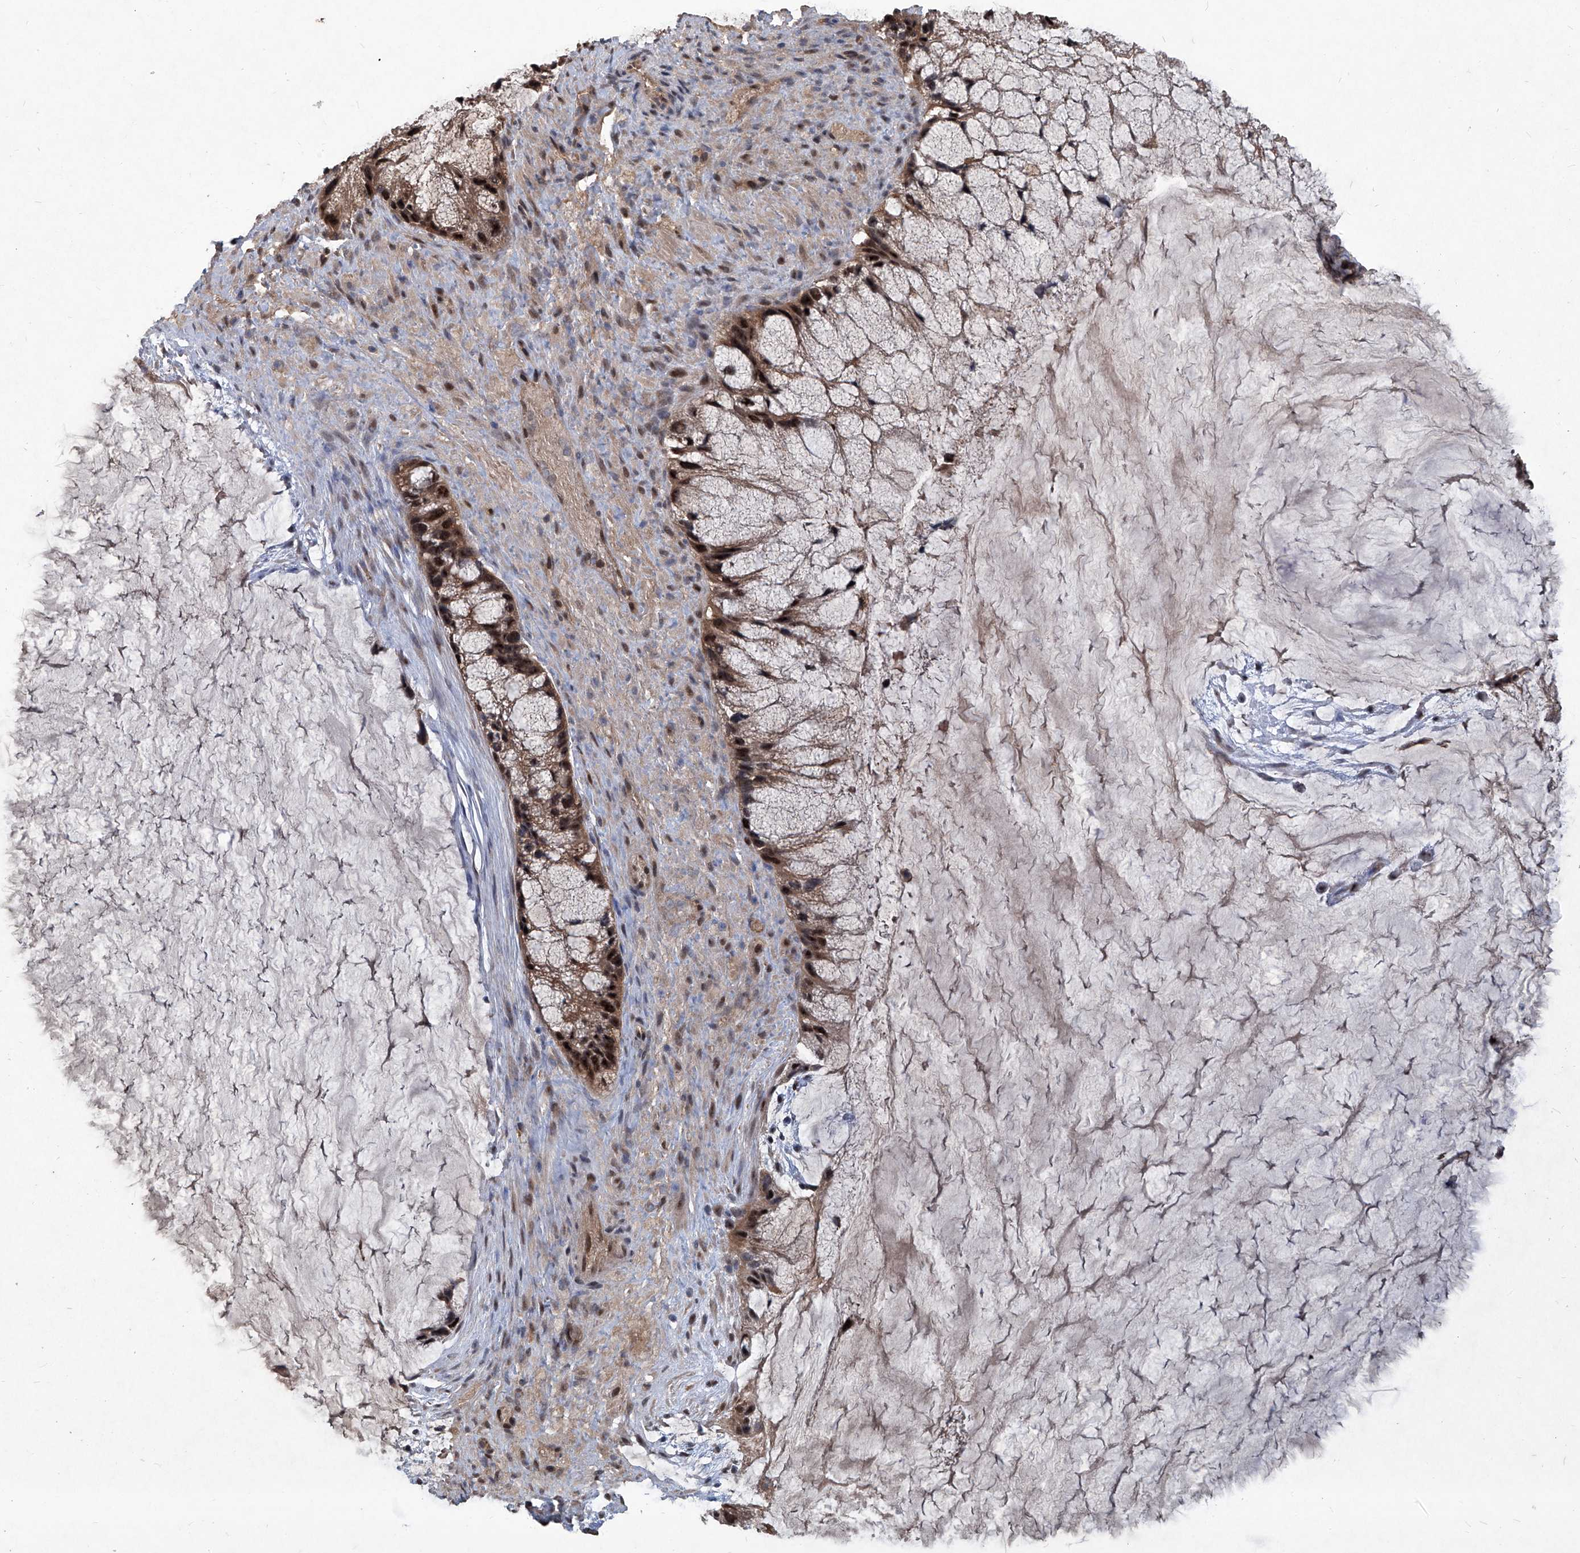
{"staining": {"intensity": "strong", "quantity": ">75%", "location": "cytoplasmic/membranous,nuclear"}, "tissue": "ovarian cancer", "cell_type": "Tumor cells", "image_type": "cancer", "snomed": [{"axis": "morphology", "description": "Cystadenocarcinoma, mucinous, NOS"}, {"axis": "topography", "description": "Ovary"}], "caption": "Immunohistochemistry photomicrograph of human ovarian mucinous cystadenocarcinoma stained for a protein (brown), which displays high levels of strong cytoplasmic/membranous and nuclear expression in about >75% of tumor cells.", "gene": "PSMB1", "patient": {"sex": "female", "age": 37}}